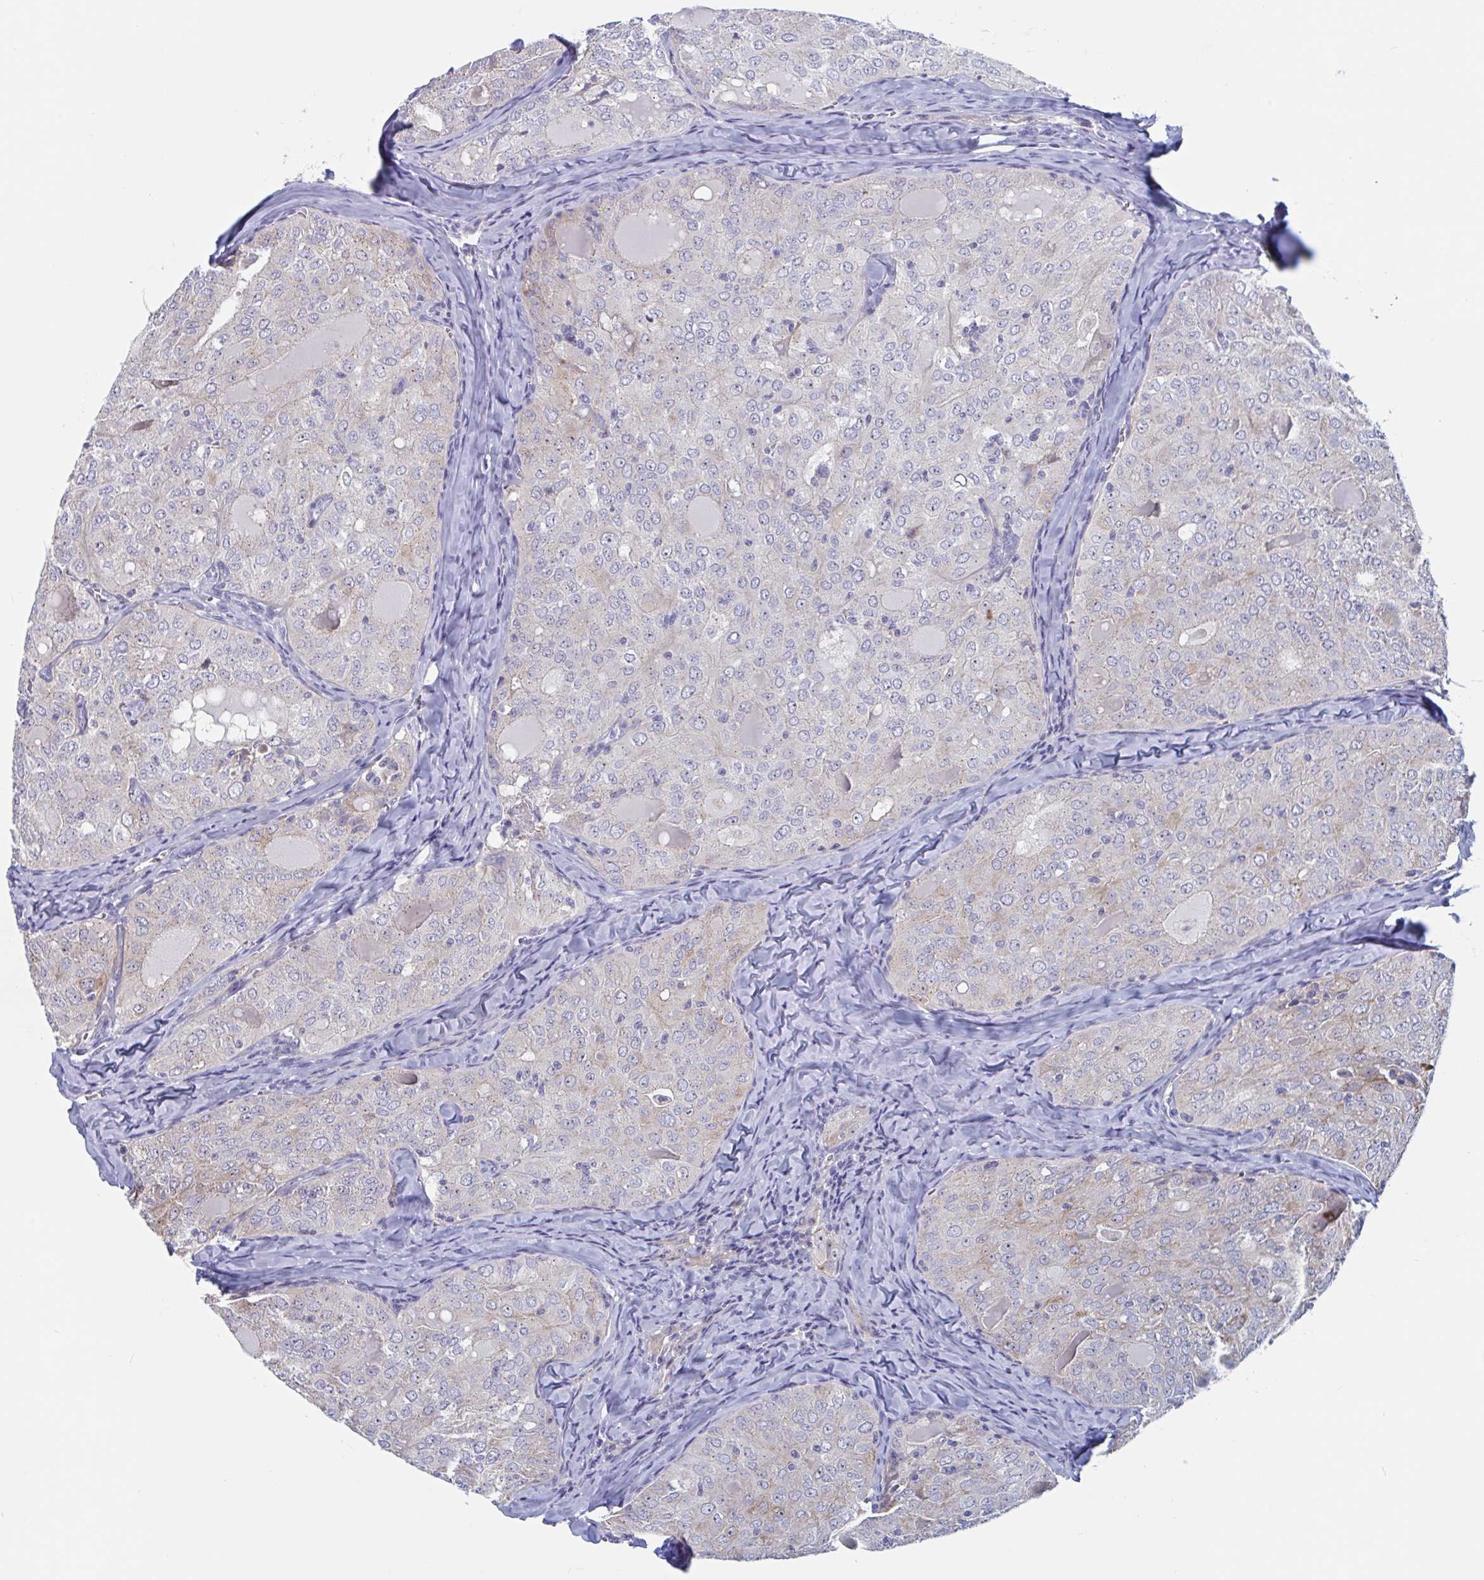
{"staining": {"intensity": "negative", "quantity": "none", "location": "none"}, "tissue": "thyroid cancer", "cell_type": "Tumor cells", "image_type": "cancer", "snomed": [{"axis": "morphology", "description": "Follicular adenoma carcinoma, NOS"}, {"axis": "topography", "description": "Thyroid gland"}], "caption": "Immunohistochemistry (IHC) image of human thyroid cancer stained for a protein (brown), which exhibits no positivity in tumor cells. Brightfield microscopy of immunohistochemistry (IHC) stained with DAB (brown) and hematoxylin (blue), captured at high magnification.", "gene": "MRPL53", "patient": {"sex": "male", "age": 75}}